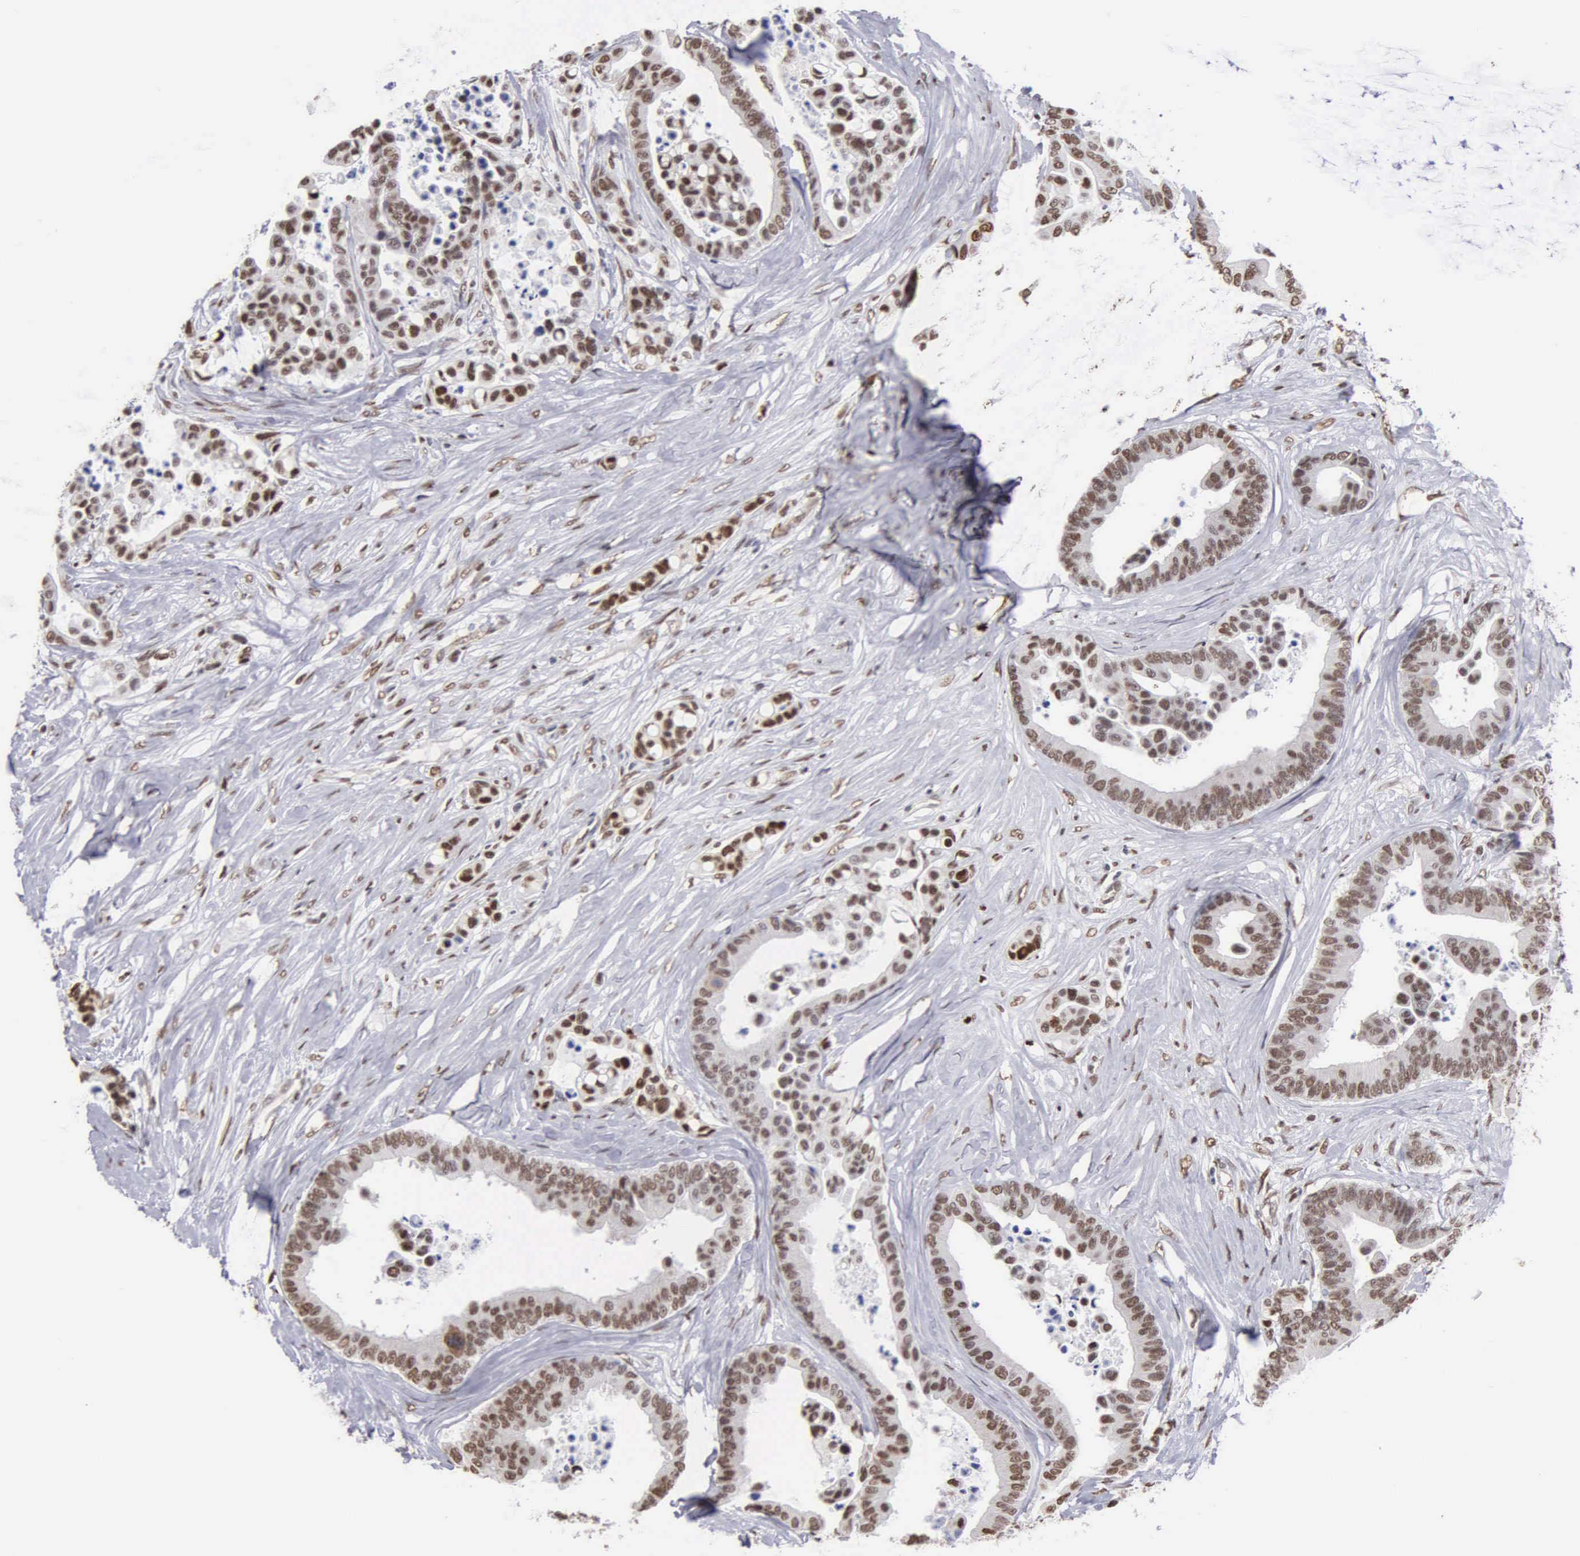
{"staining": {"intensity": "strong", "quantity": ">75%", "location": "nuclear"}, "tissue": "colorectal cancer", "cell_type": "Tumor cells", "image_type": "cancer", "snomed": [{"axis": "morphology", "description": "Adenocarcinoma, NOS"}, {"axis": "topography", "description": "Colon"}], "caption": "DAB immunohistochemical staining of colorectal adenocarcinoma displays strong nuclear protein staining in about >75% of tumor cells. (Stains: DAB in brown, nuclei in blue, Microscopy: brightfield microscopy at high magnification).", "gene": "CCNG1", "patient": {"sex": "male", "age": 82}}